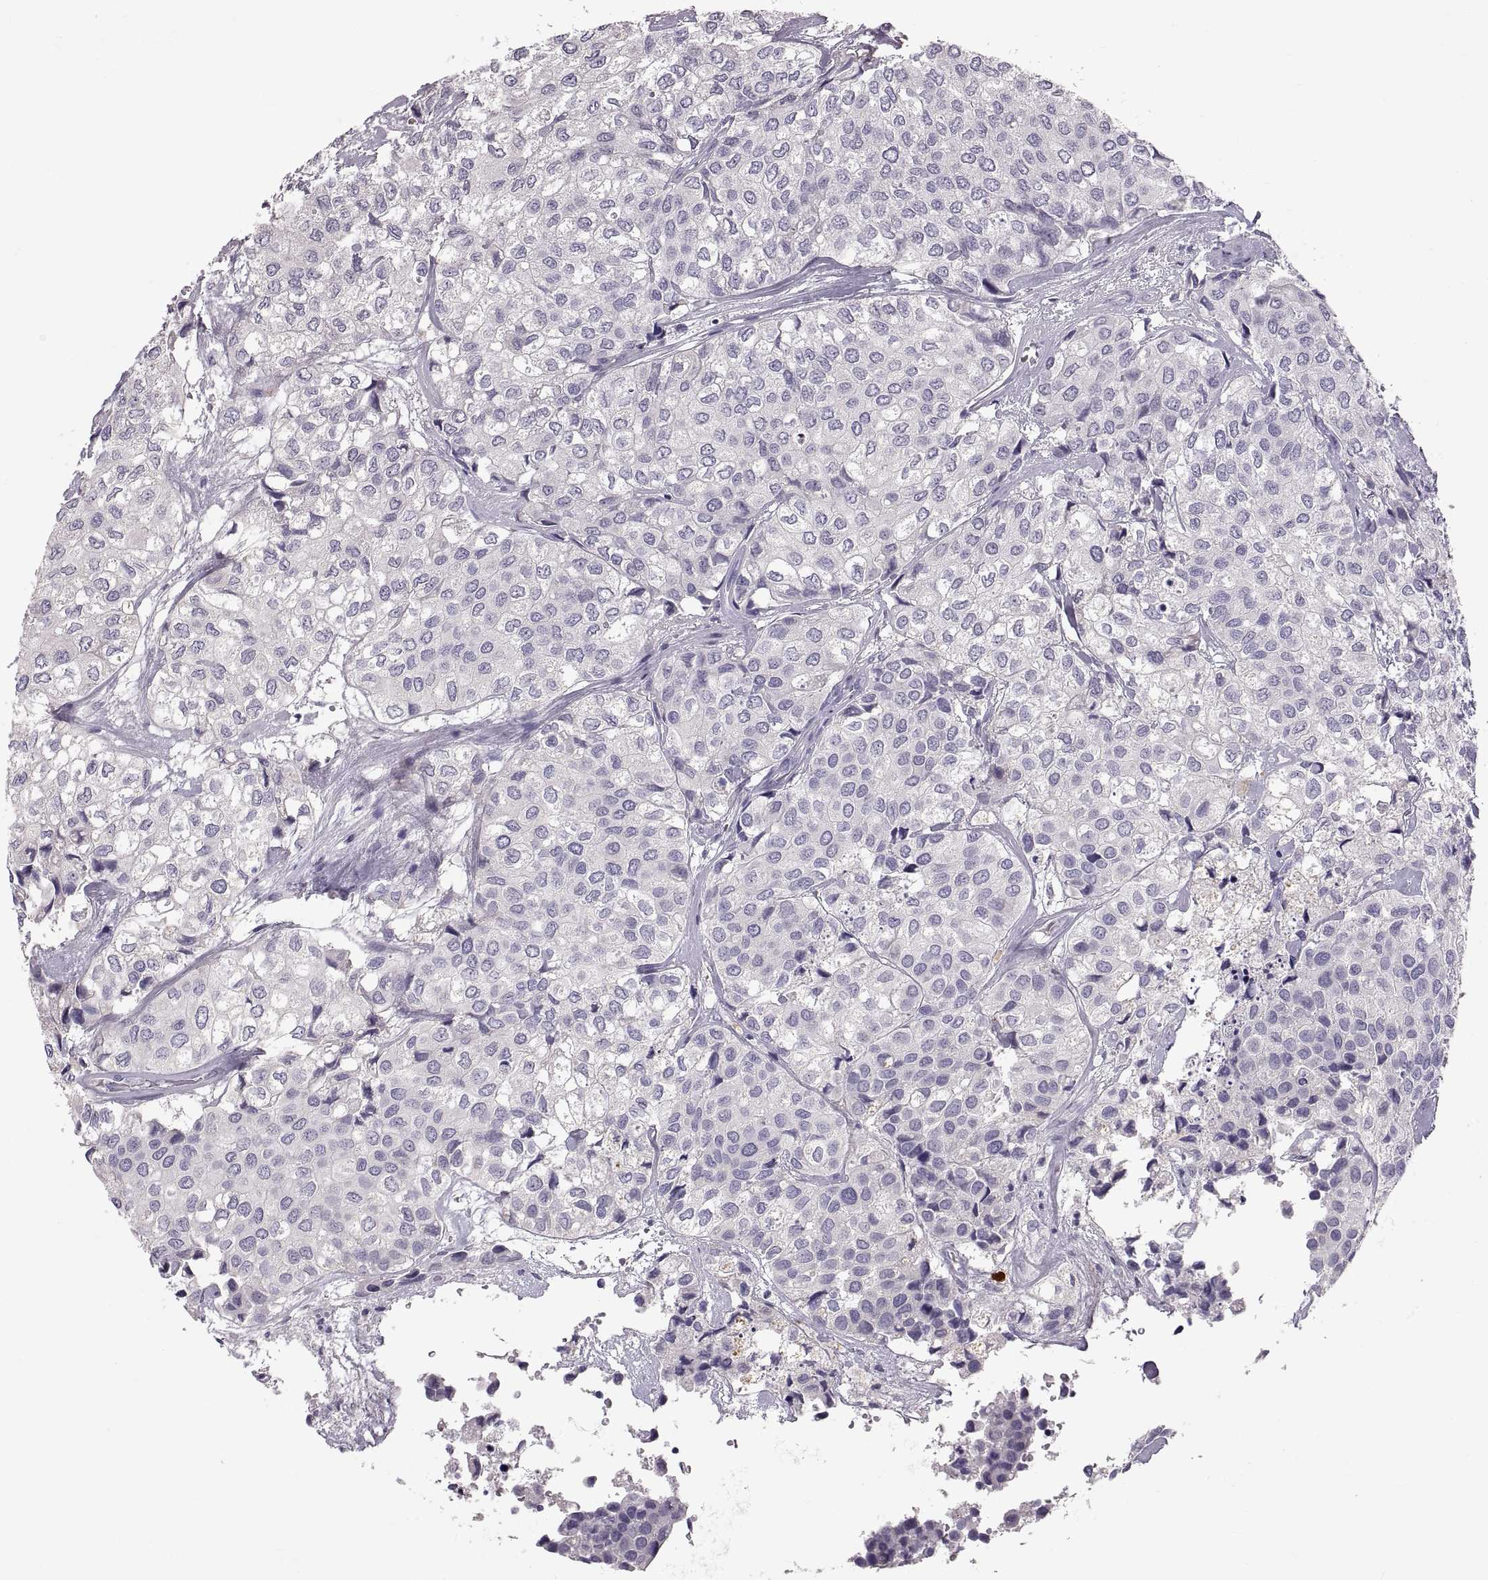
{"staining": {"intensity": "negative", "quantity": "none", "location": "none"}, "tissue": "urothelial cancer", "cell_type": "Tumor cells", "image_type": "cancer", "snomed": [{"axis": "morphology", "description": "Urothelial carcinoma, High grade"}, {"axis": "topography", "description": "Urinary bladder"}], "caption": "This is a histopathology image of immunohistochemistry (IHC) staining of urothelial carcinoma (high-grade), which shows no positivity in tumor cells.", "gene": "WFDC8", "patient": {"sex": "male", "age": 73}}